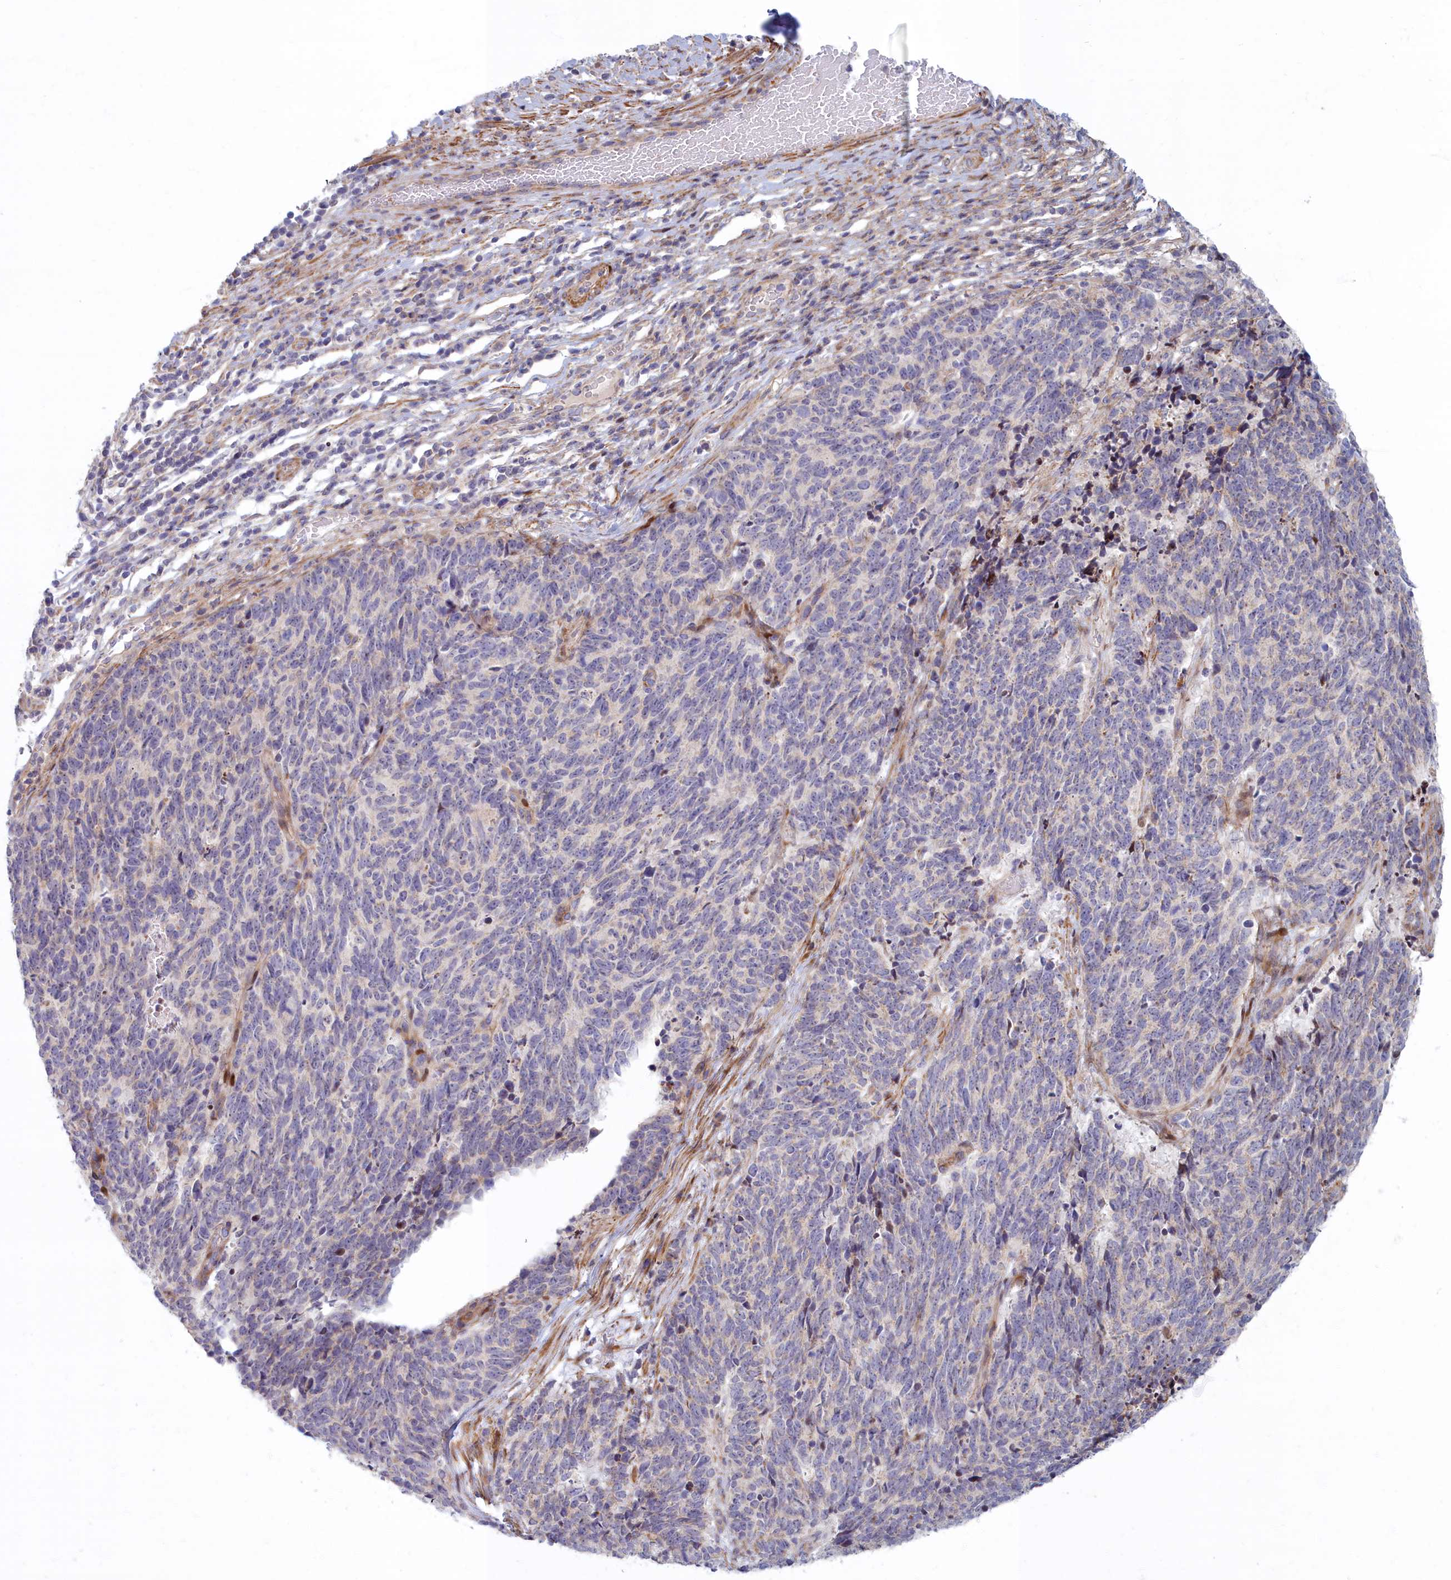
{"staining": {"intensity": "negative", "quantity": "none", "location": "none"}, "tissue": "cervical cancer", "cell_type": "Tumor cells", "image_type": "cancer", "snomed": [{"axis": "morphology", "description": "Squamous cell carcinoma, NOS"}, {"axis": "topography", "description": "Cervix"}], "caption": "Tumor cells are negative for protein expression in human cervical squamous cell carcinoma.", "gene": "C15orf40", "patient": {"sex": "female", "age": 29}}